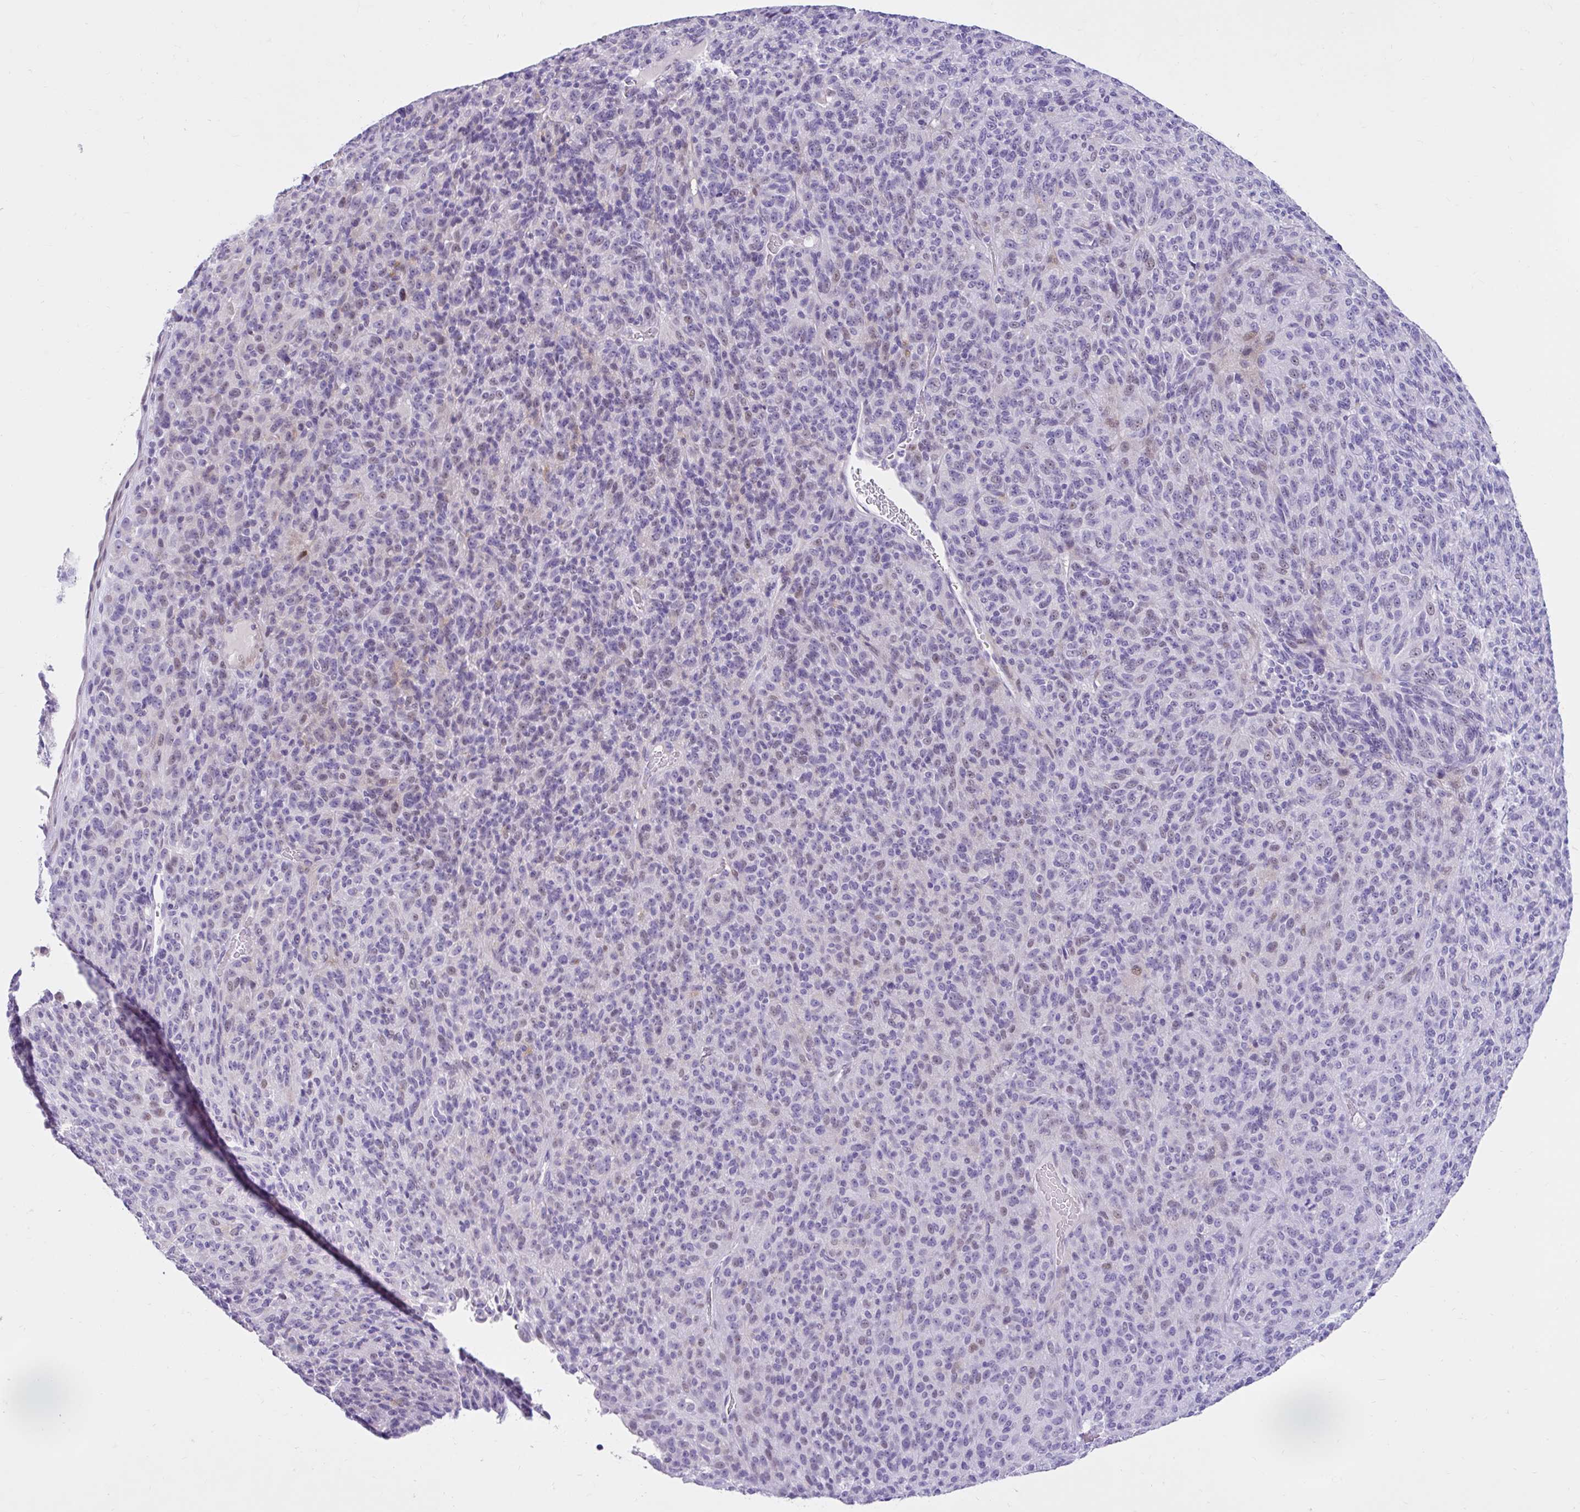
{"staining": {"intensity": "negative", "quantity": "none", "location": "none"}, "tissue": "melanoma", "cell_type": "Tumor cells", "image_type": "cancer", "snomed": [{"axis": "morphology", "description": "Malignant melanoma, Metastatic site"}, {"axis": "topography", "description": "Brain"}], "caption": "High power microscopy micrograph of an IHC image of melanoma, revealing no significant positivity in tumor cells. (DAB IHC, high magnification).", "gene": "NHLH2", "patient": {"sex": "female", "age": 56}}